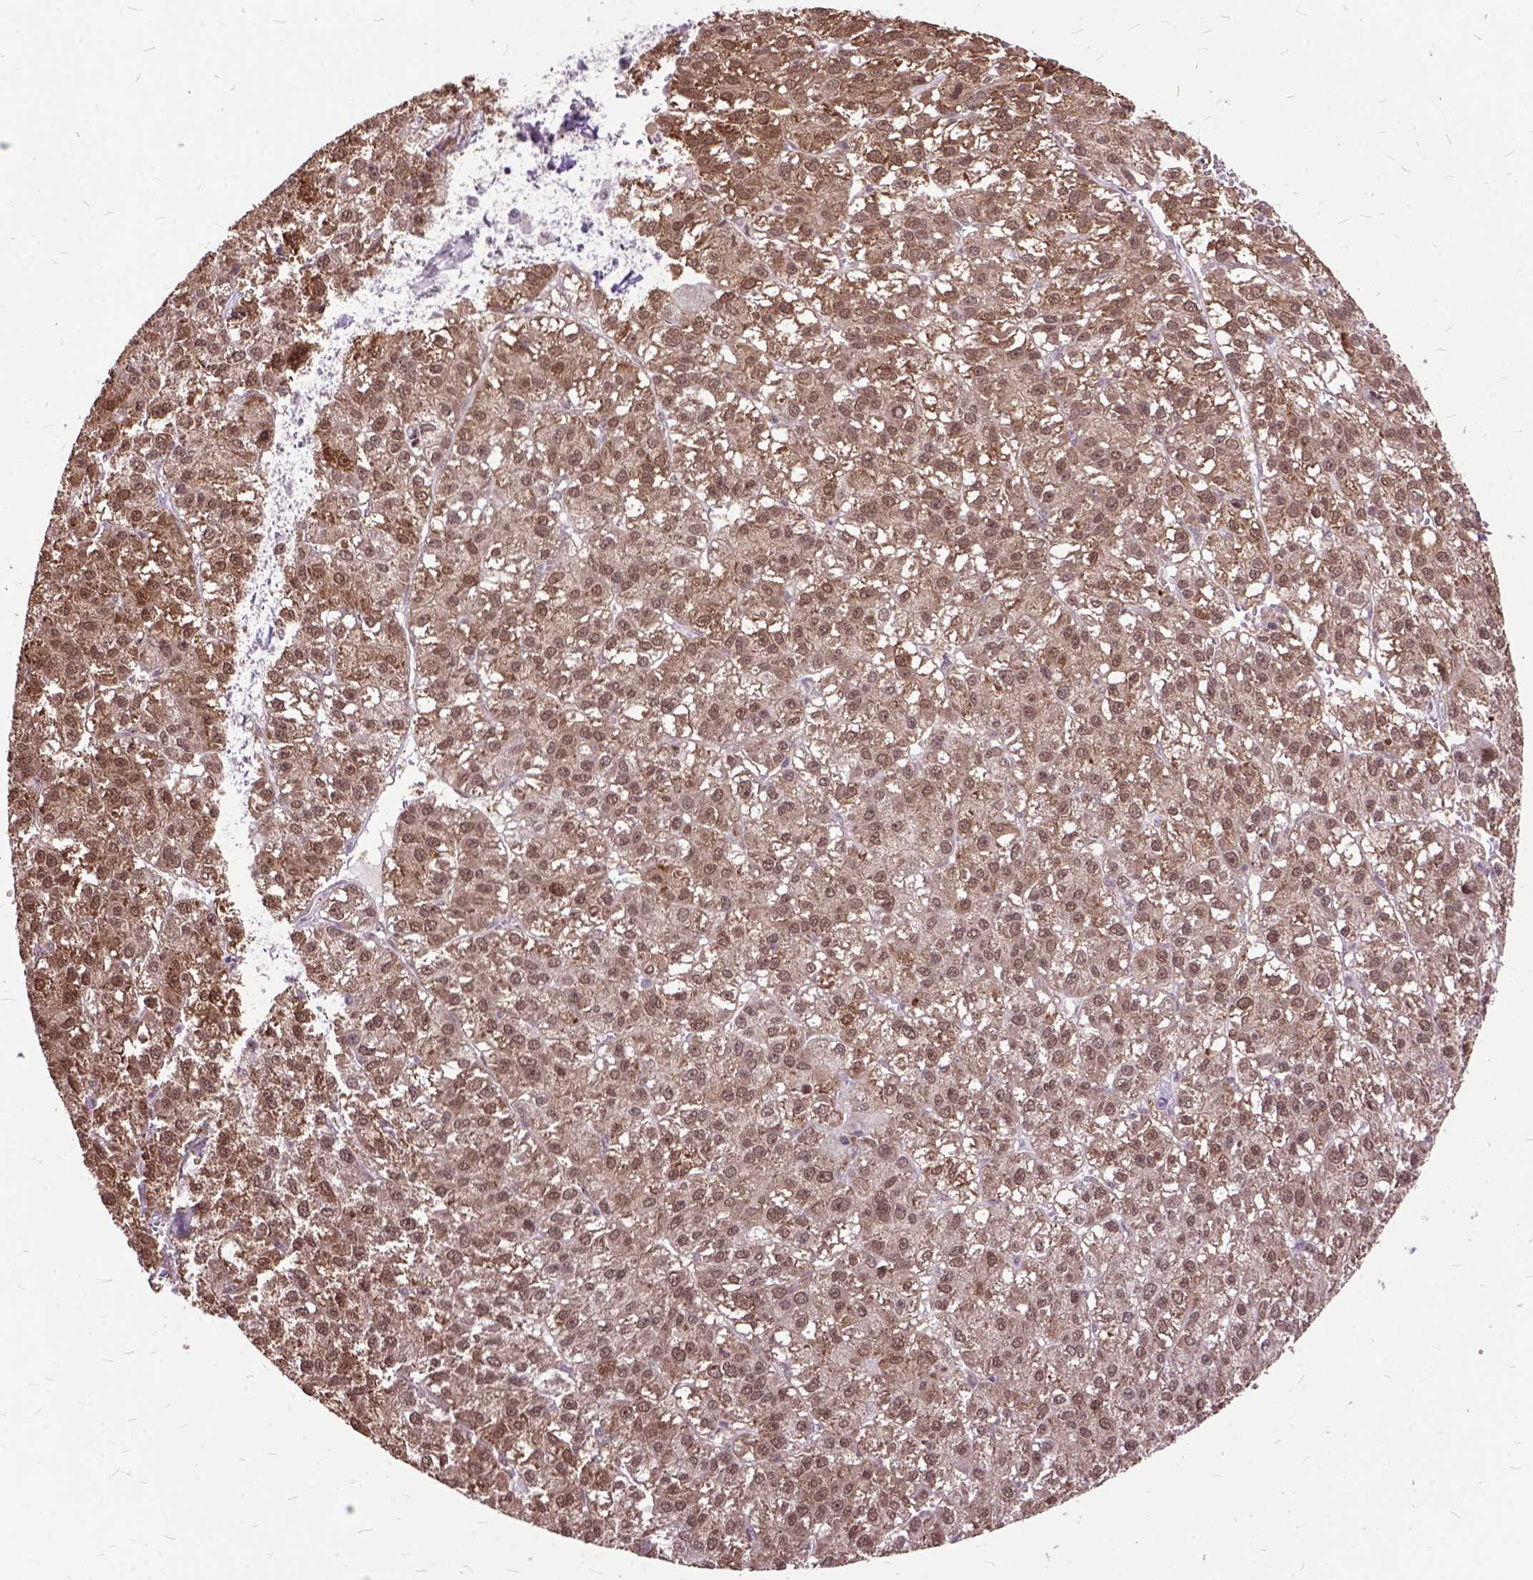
{"staining": {"intensity": "moderate", "quantity": ">75%", "location": "cytoplasmic/membranous,nuclear"}, "tissue": "liver cancer", "cell_type": "Tumor cells", "image_type": "cancer", "snomed": [{"axis": "morphology", "description": "Carcinoma, Hepatocellular, NOS"}, {"axis": "topography", "description": "Liver"}], "caption": "A medium amount of moderate cytoplasmic/membranous and nuclear positivity is present in approximately >75% of tumor cells in hepatocellular carcinoma (liver) tissue.", "gene": "ORC5", "patient": {"sex": "female", "age": 70}}